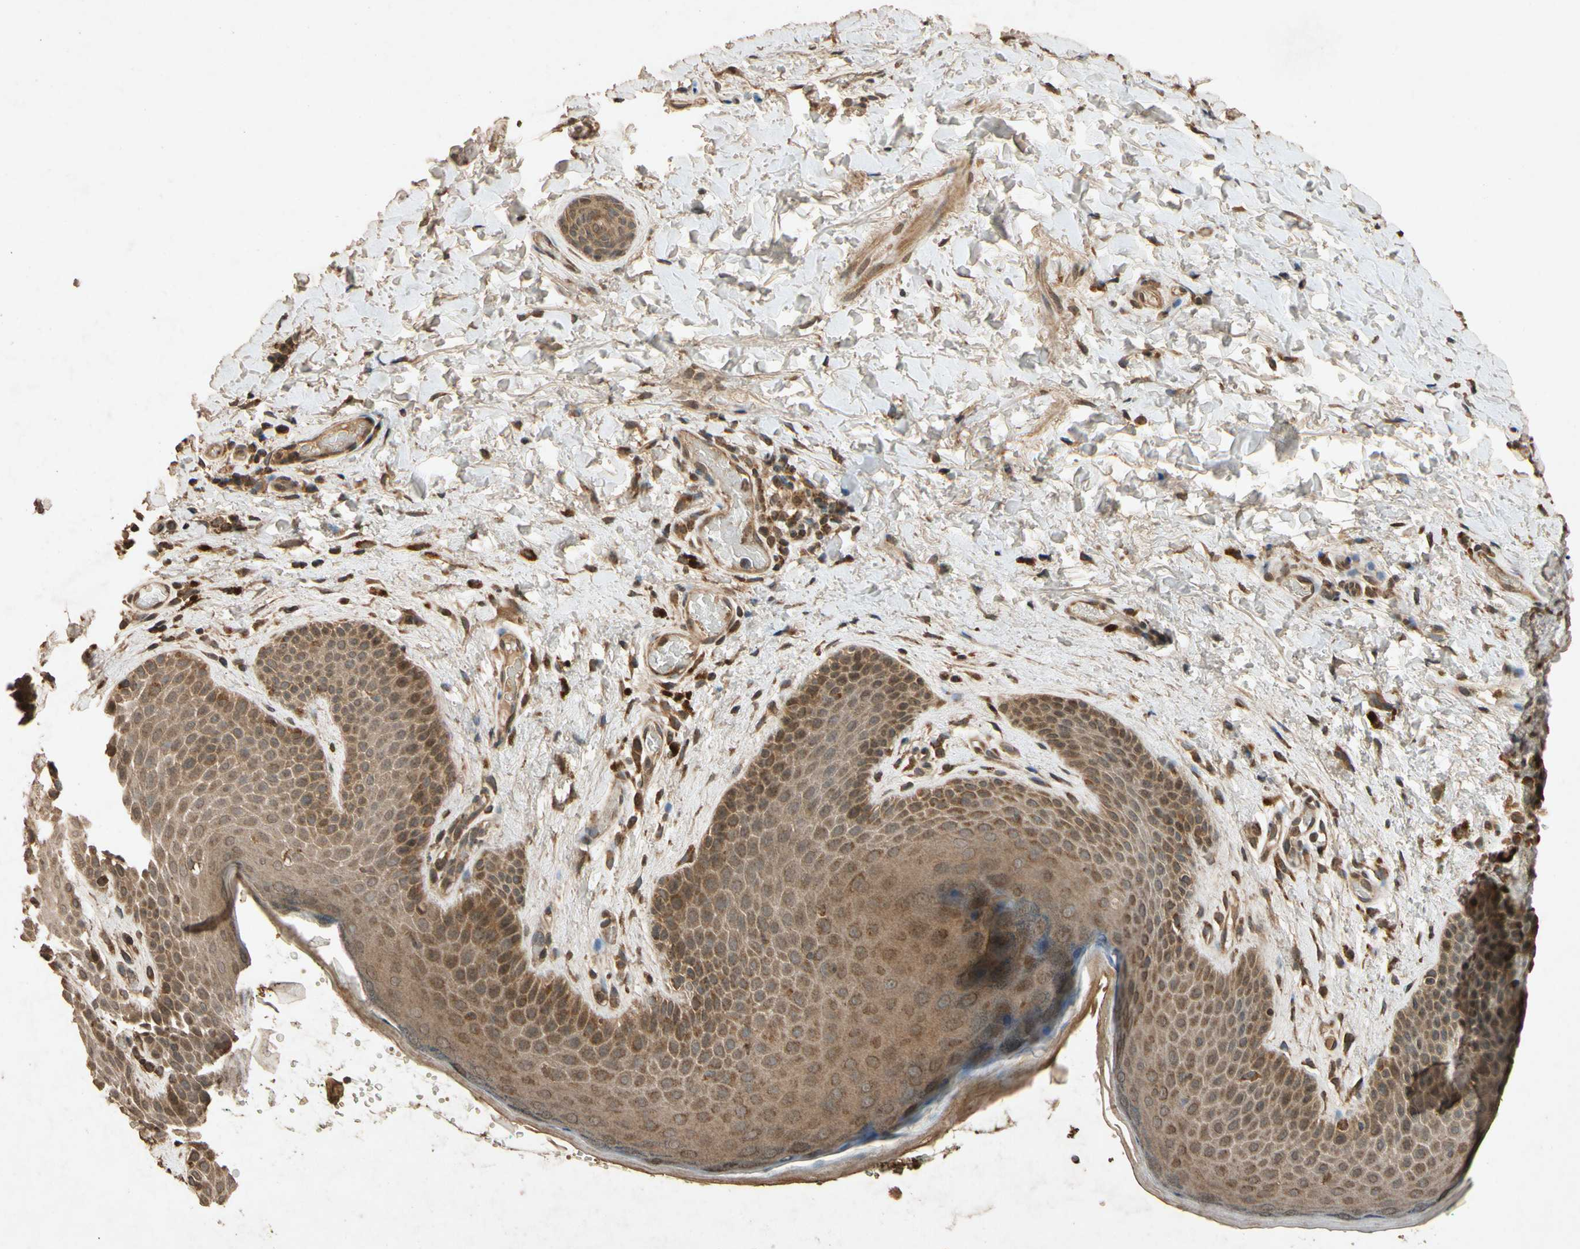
{"staining": {"intensity": "moderate", "quantity": ">75%", "location": "cytoplasmic/membranous"}, "tissue": "skin", "cell_type": "Epidermal cells", "image_type": "normal", "snomed": [{"axis": "morphology", "description": "Normal tissue, NOS"}, {"axis": "topography", "description": "Anal"}], "caption": "Moderate cytoplasmic/membranous positivity for a protein is present in about >75% of epidermal cells of unremarkable skin using immunohistochemistry (IHC).", "gene": "TXN2", "patient": {"sex": "male", "age": 74}}